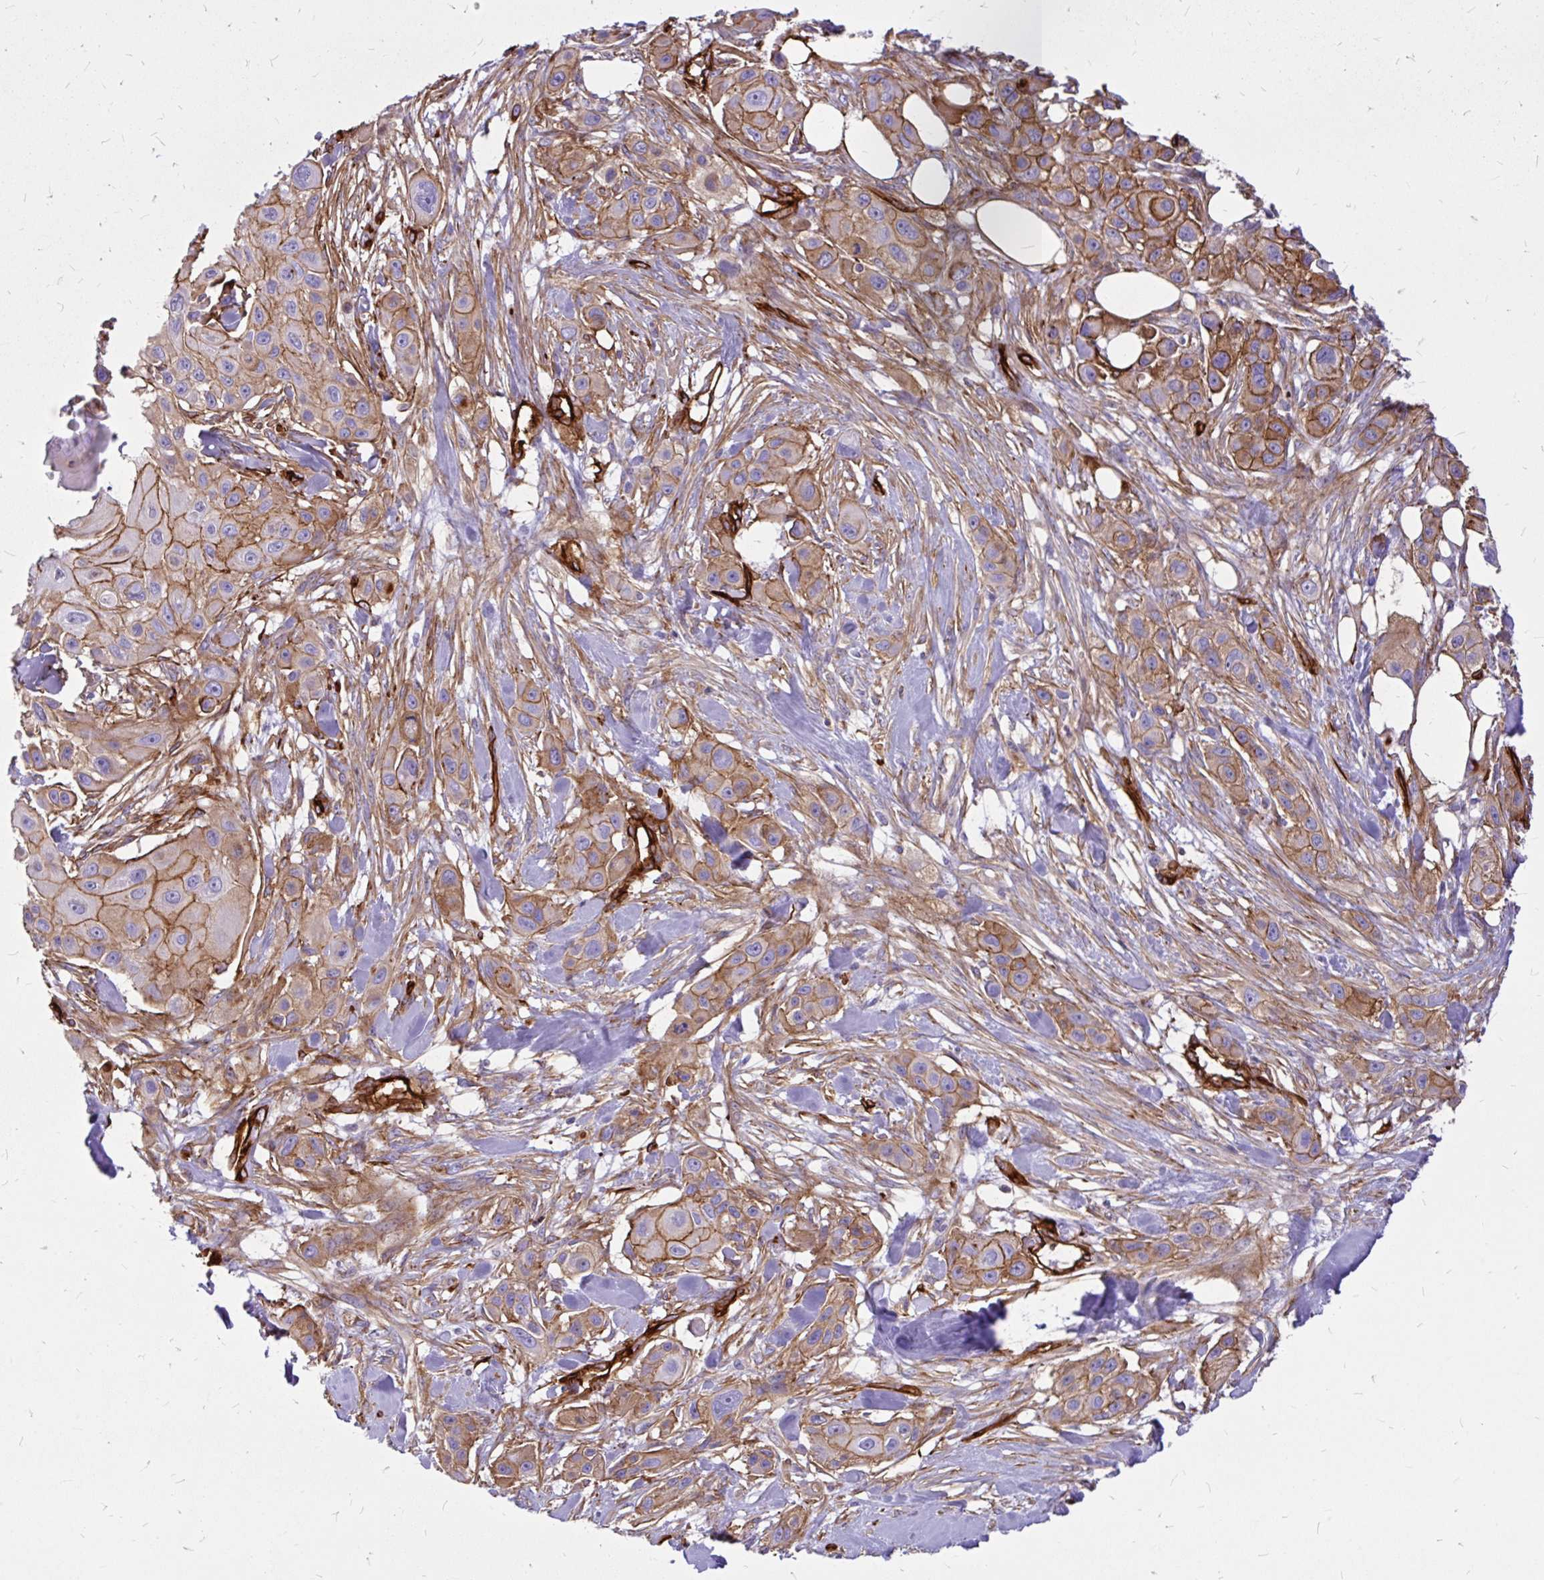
{"staining": {"intensity": "moderate", "quantity": ">75%", "location": "cytoplasmic/membranous"}, "tissue": "skin cancer", "cell_type": "Tumor cells", "image_type": "cancer", "snomed": [{"axis": "morphology", "description": "Squamous cell carcinoma, NOS"}, {"axis": "topography", "description": "Skin"}], "caption": "Brown immunohistochemical staining in skin cancer reveals moderate cytoplasmic/membranous expression in approximately >75% of tumor cells.", "gene": "MAP1LC3B", "patient": {"sex": "male", "age": 63}}